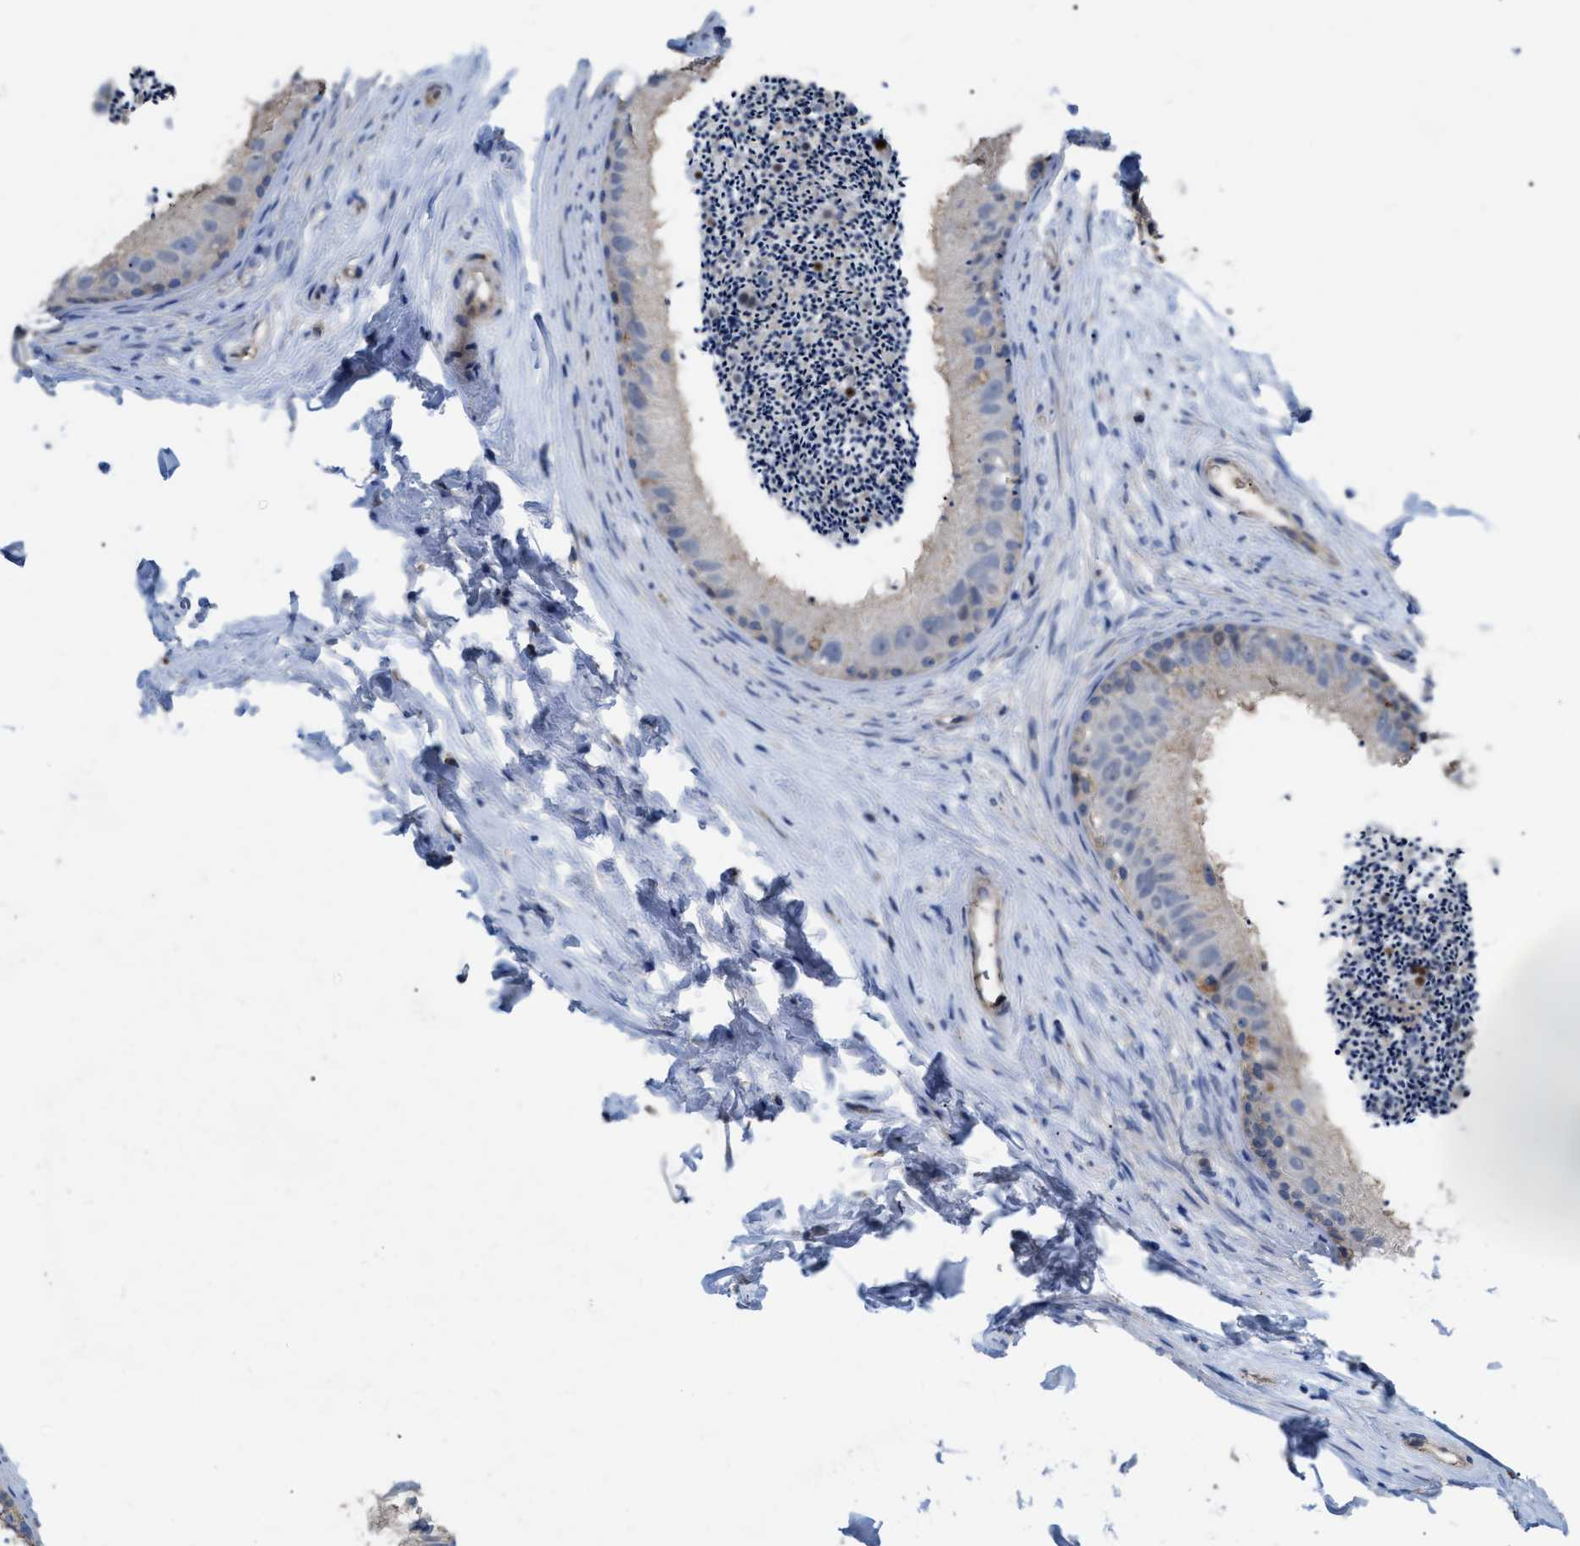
{"staining": {"intensity": "moderate", "quantity": "25%-75%", "location": "cytoplasmic/membranous"}, "tissue": "epididymis", "cell_type": "Glandular cells", "image_type": "normal", "snomed": [{"axis": "morphology", "description": "Normal tissue, NOS"}, {"axis": "topography", "description": "Epididymis"}], "caption": "Immunohistochemical staining of normal epididymis displays medium levels of moderate cytoplasmic/membranous expression in about 25%-75% of glandular cells. The protein is shown in brown color, while the nuclei are stained blue.", "gene": "FAM171A2", "patient": {"sex": "male", "age": 56}}